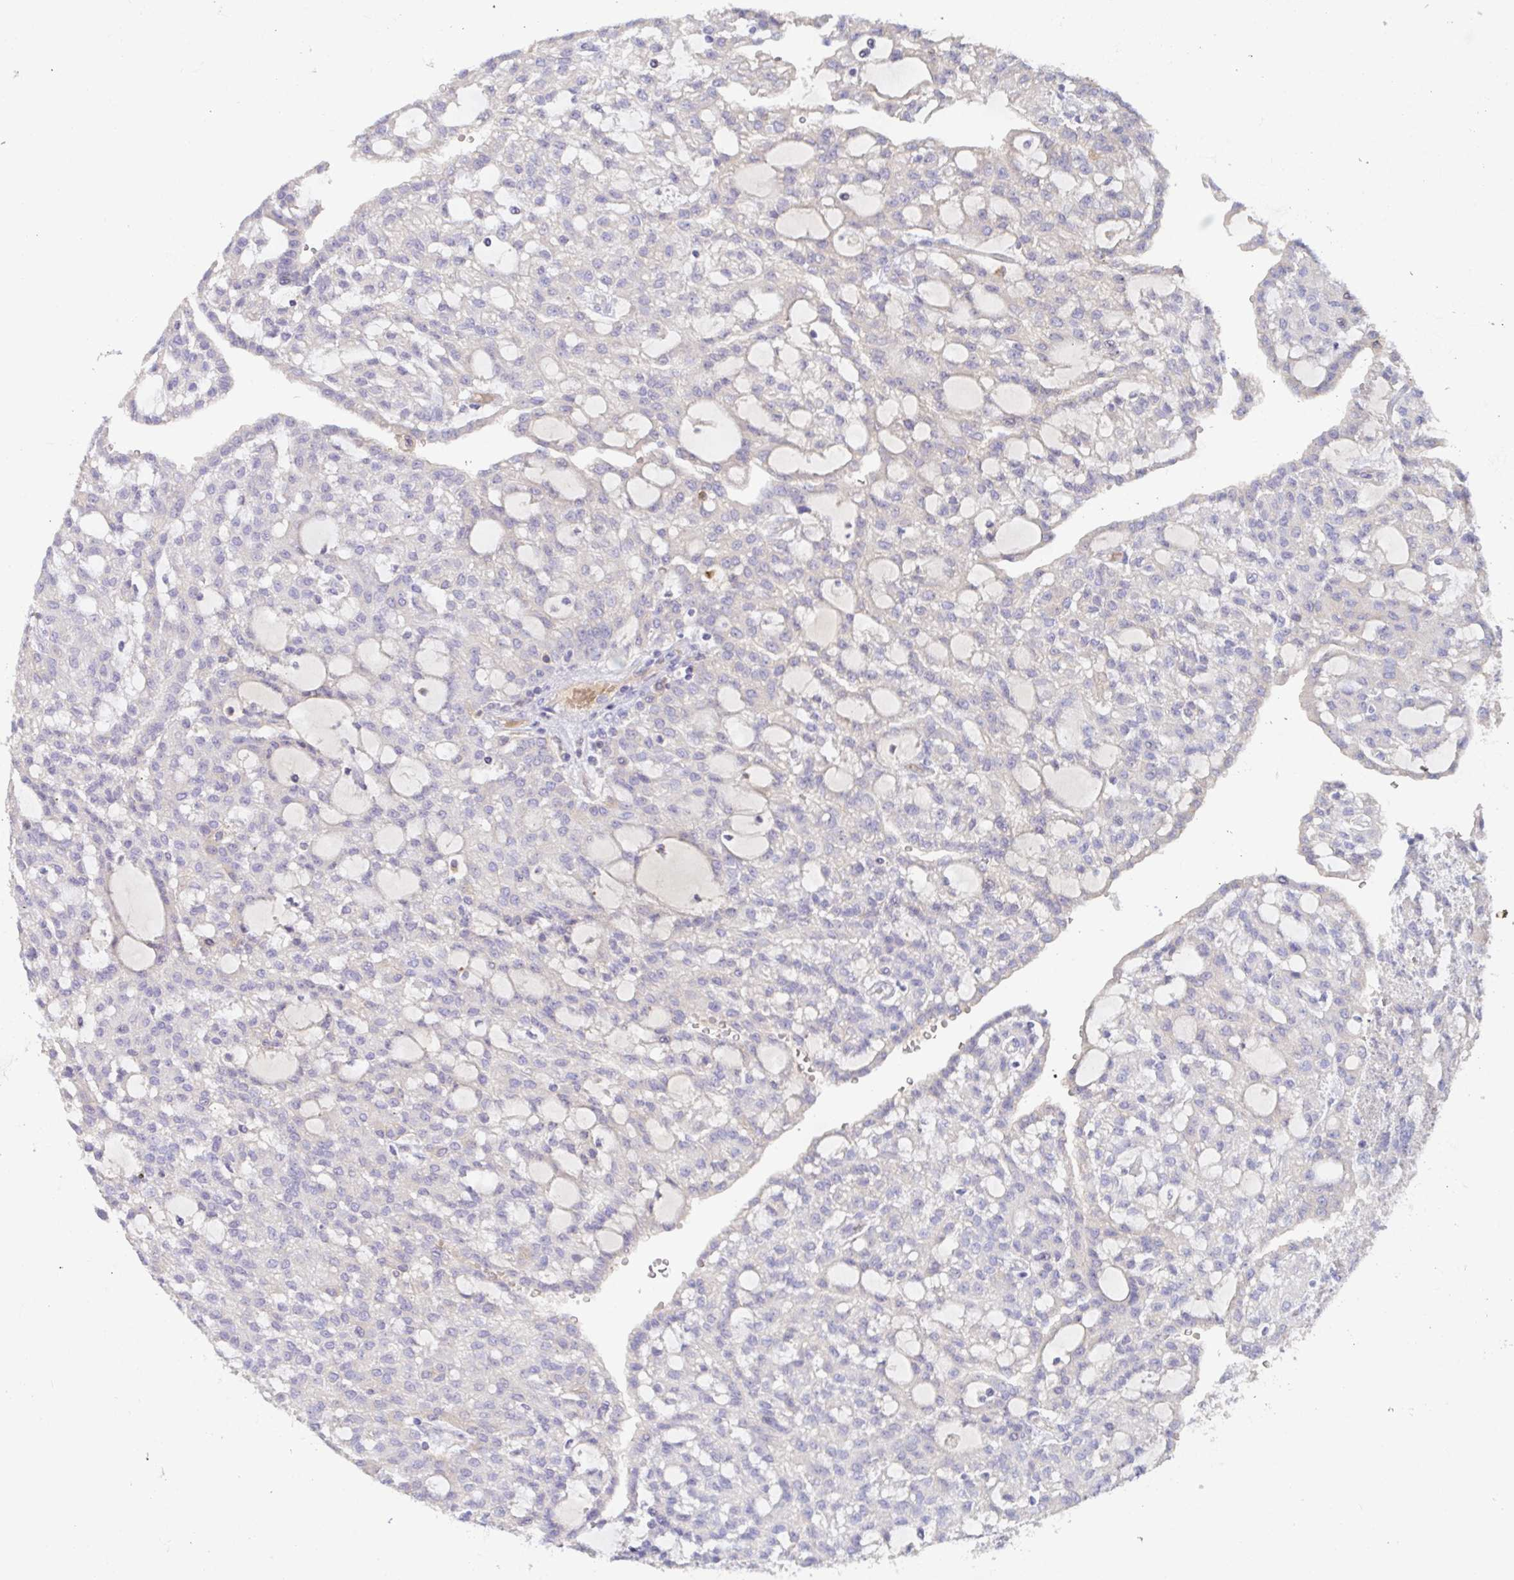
{"staining": {"intensity": "weak", "quantity": "<25%", "location": "cytoplasmic/membranous"}, "tissue": "renal cancer", "cell_type": "Tumor cells", "image_type": "cancer", "snomed": [{"axis": "morphology", "description": "Adenocarcinoma, NOS"}, {"axis": "topography", "description": "Kidney"}], "caption": "Protein analysis of renal cancer reveals no significant staining in tumor cells.", "gene": "ANO5", "patient": {"sex": "male", "age": 63}}